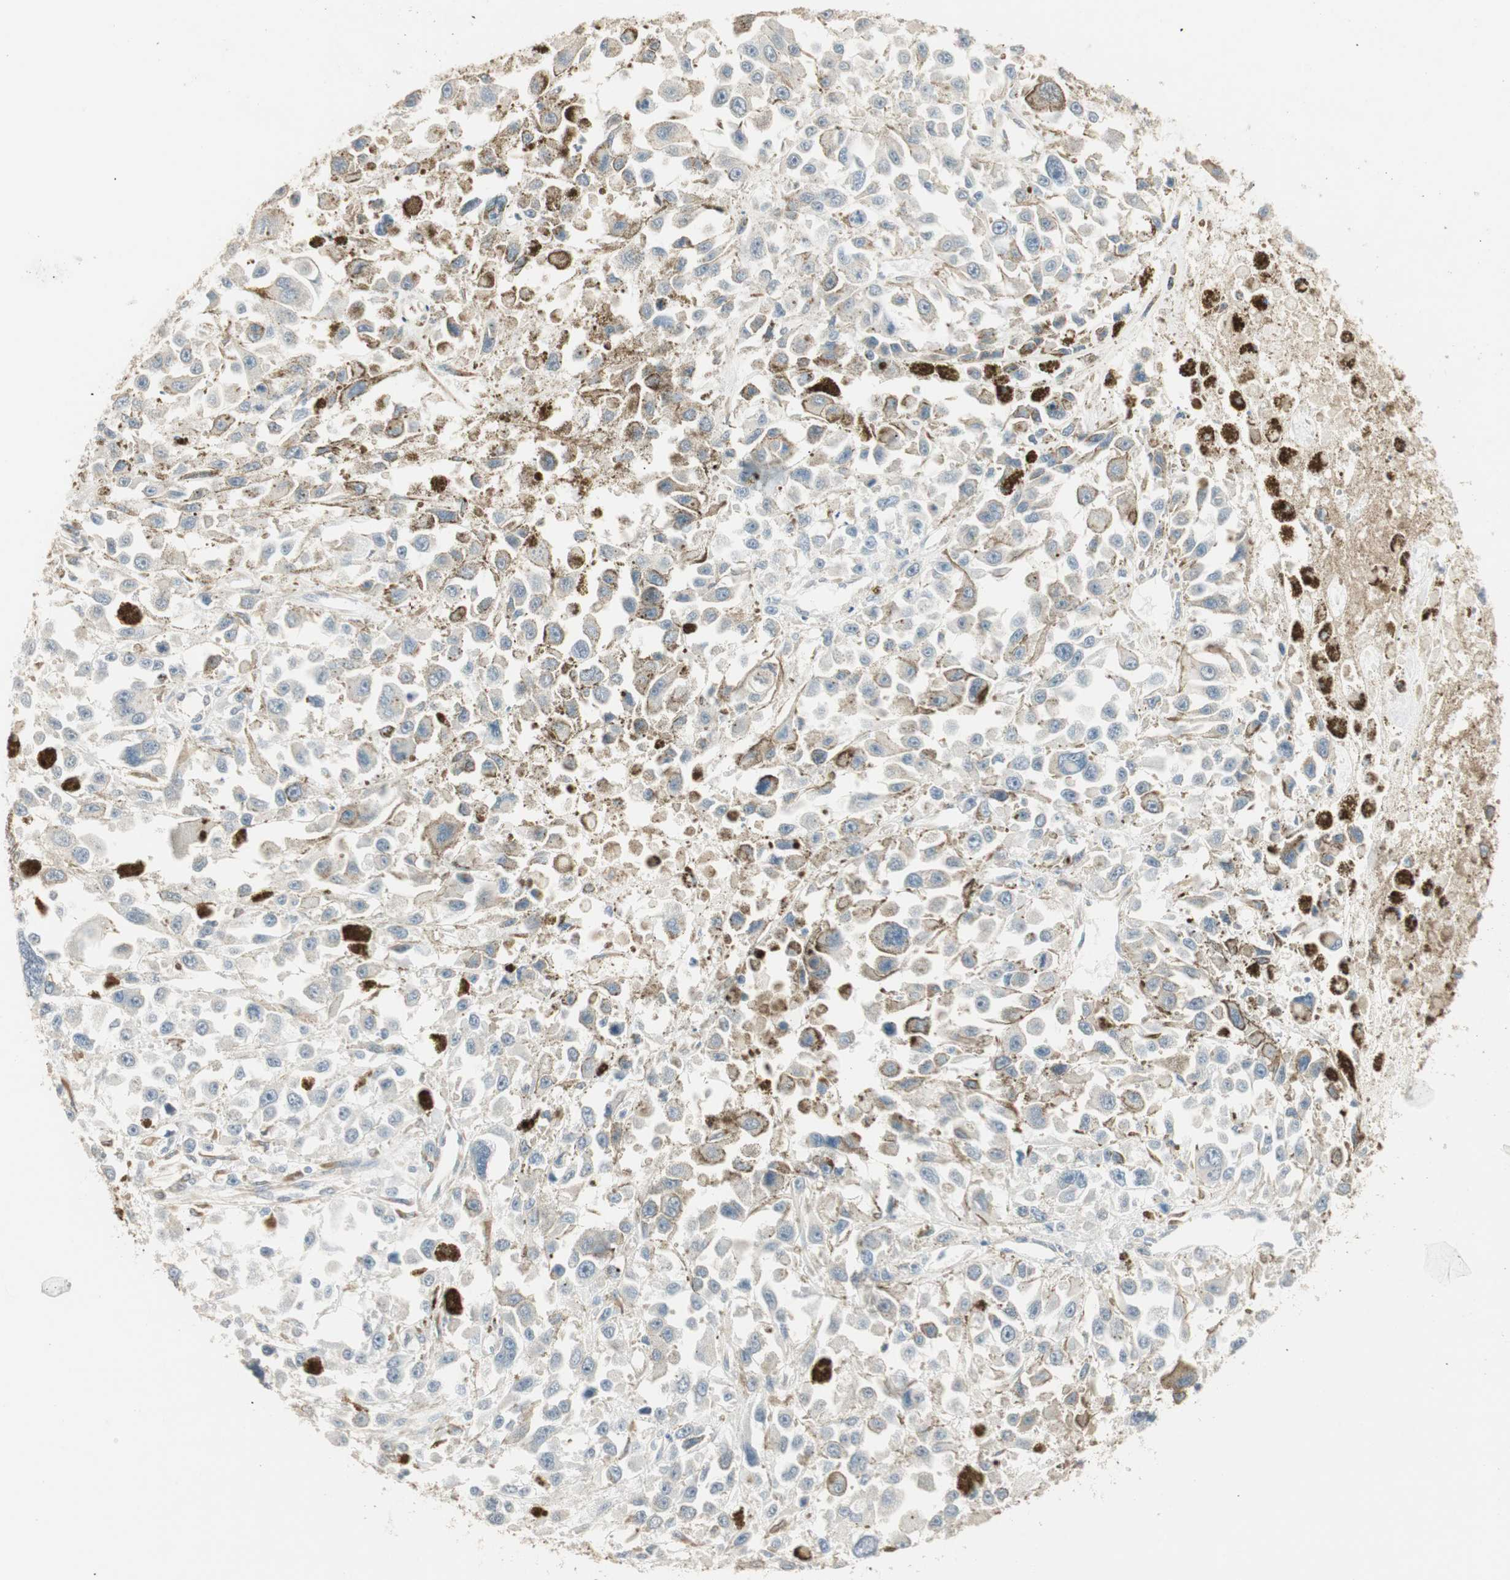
{"staining": {"intensity": "moderate", "quantity": "<25%", "location": "cytoplasmic/membranous"}, "tissue": "melanoma", "cell_type": "Tumor cells", "image_type": "cancer", "snomed": [{"axis": "morphology", "description": "Malignant melanoma, Metastatic site"}, {"axis": "topography", "description": "Lymph node"}], "caption": "Malignant melanoma (metastatic site) stained with a brown dye exhibits moderate cytoplasmic/membranous positive staining in about <25% of tumor cells.", "gene": "TASOR", "patient": {"sex": "male", "age": 59}}